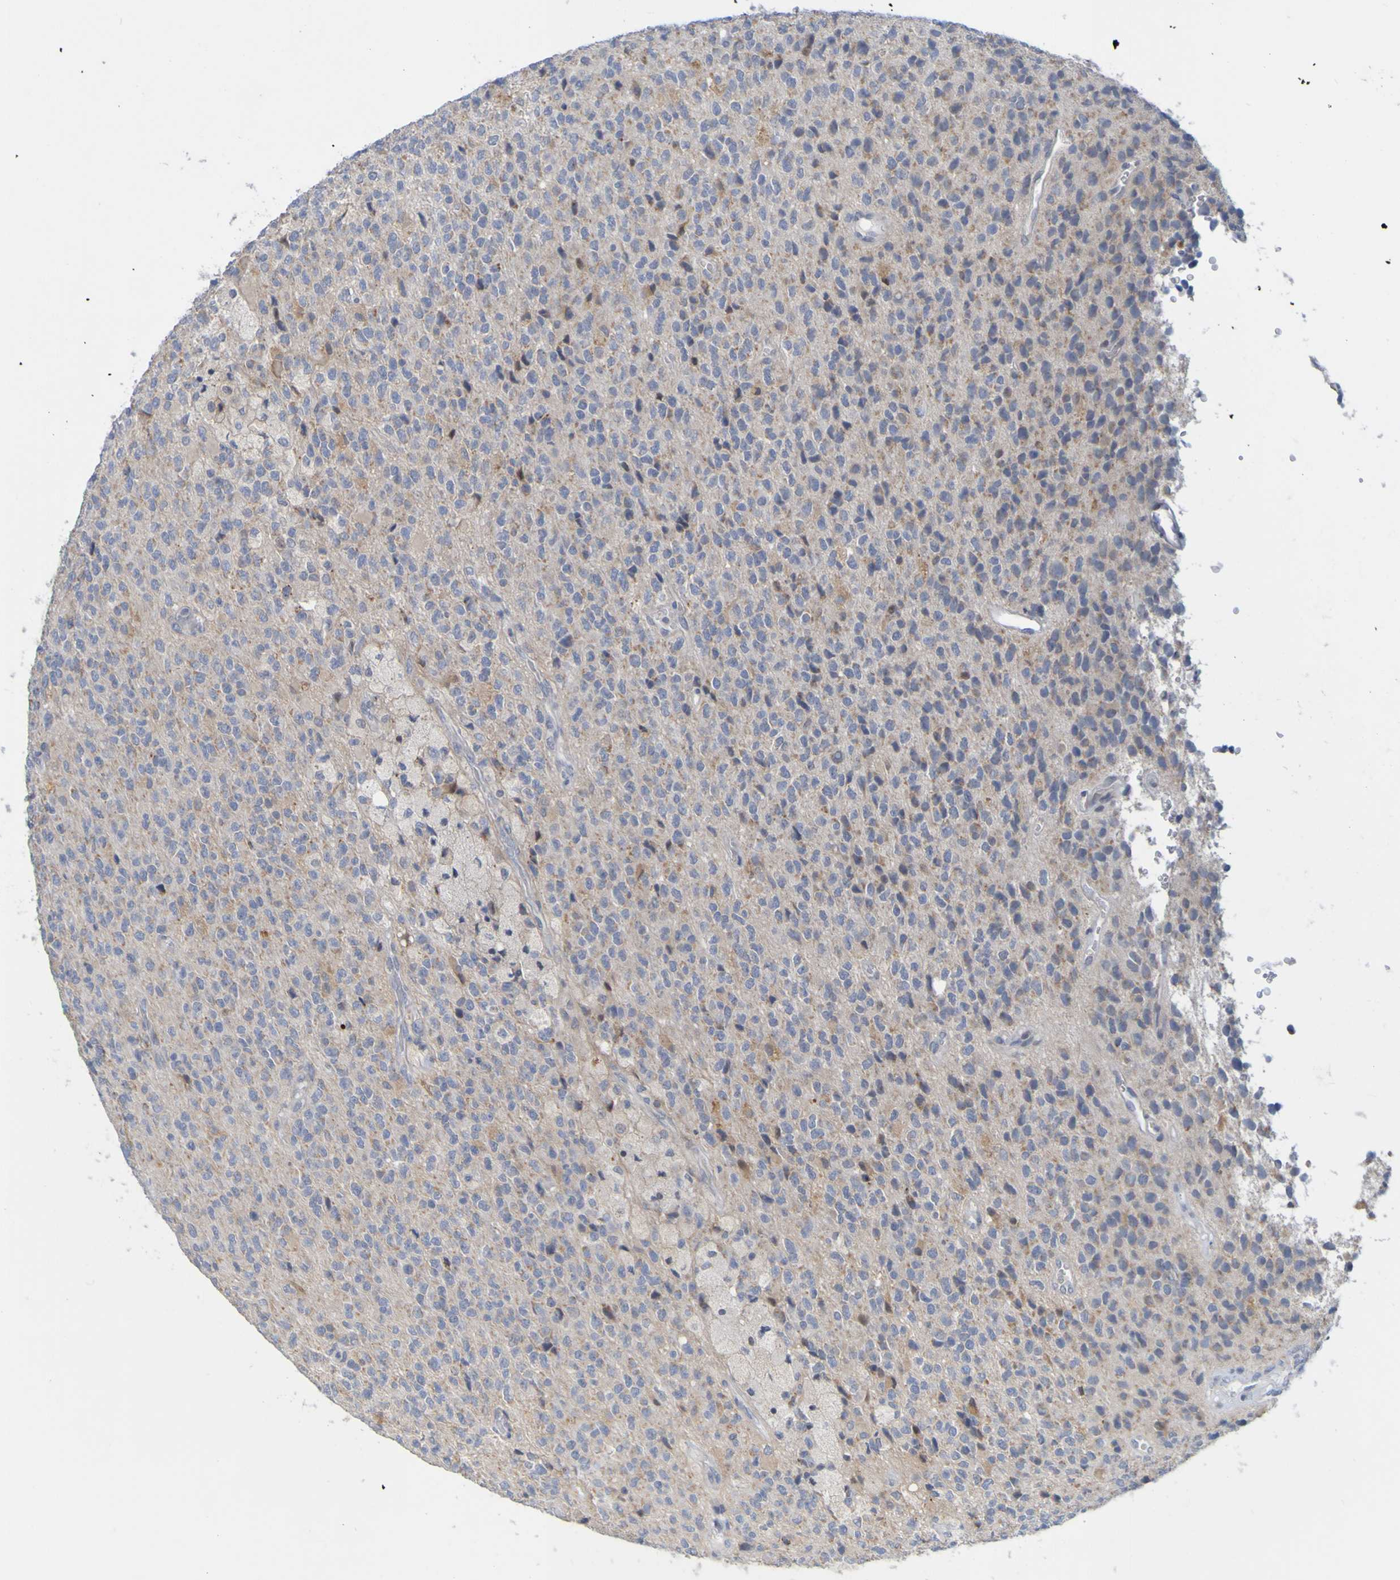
{"staining": {"intensity": "weak", "quantity": "<25%", "location": "cytoplasmic/membranous"}, "tissue": "glioma", "cell_type": "Tumor cells", "image_type": "cancer", "snomed": [{"axis": "morphology", "description": "Glioma, malignant, High grade"}, {"axis": "topography", "description": "pancreas cauda"}], "caption": "High magnification brightfield microscopy of glioma stained with DAB (3,3'-diaminobenzidine) (brown) and counterstained with hematoxylin (blue): tumor cells show no significant positivity.", "gene": "LILRB5", "patient": {"sex": "male", "age": 60}}